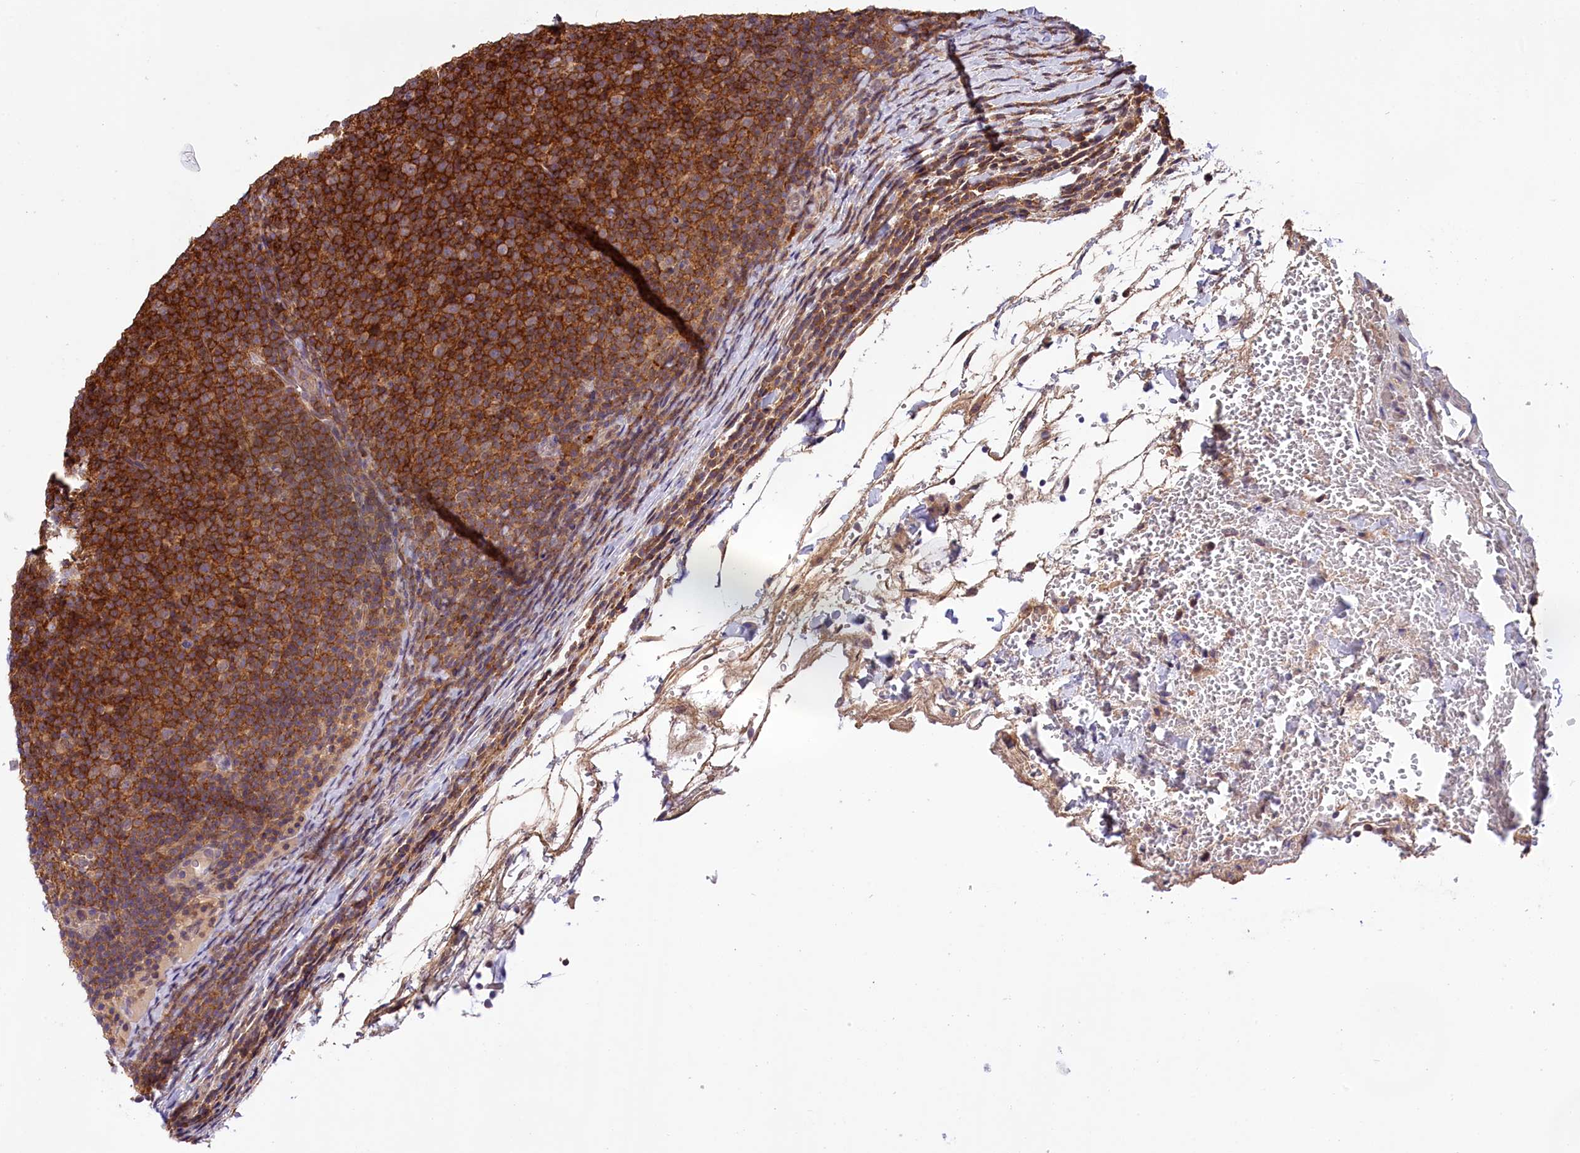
{"staining": {"intensity": "moderate", "quantity": ">75%", "location": "cytoplasmic/membranous"}, "tissue": "lymphoma", "cell_type": "Tumor cells", "image_type": "cancer", "snomed": [{"axis": "morphology", "description": "Malignant lymphoma, non-Hodgkin's type, Low grade"}, {"axis": "topography", "description": "Lymph node"}], "caption": "Tumor cells demonstrate medium levels of moderate cytoplasmic/membranous positivity in about >75% of cells in human lymphoma.", "gene": "SKIDA1", "patient": {"sex": "male", "age": 66}}